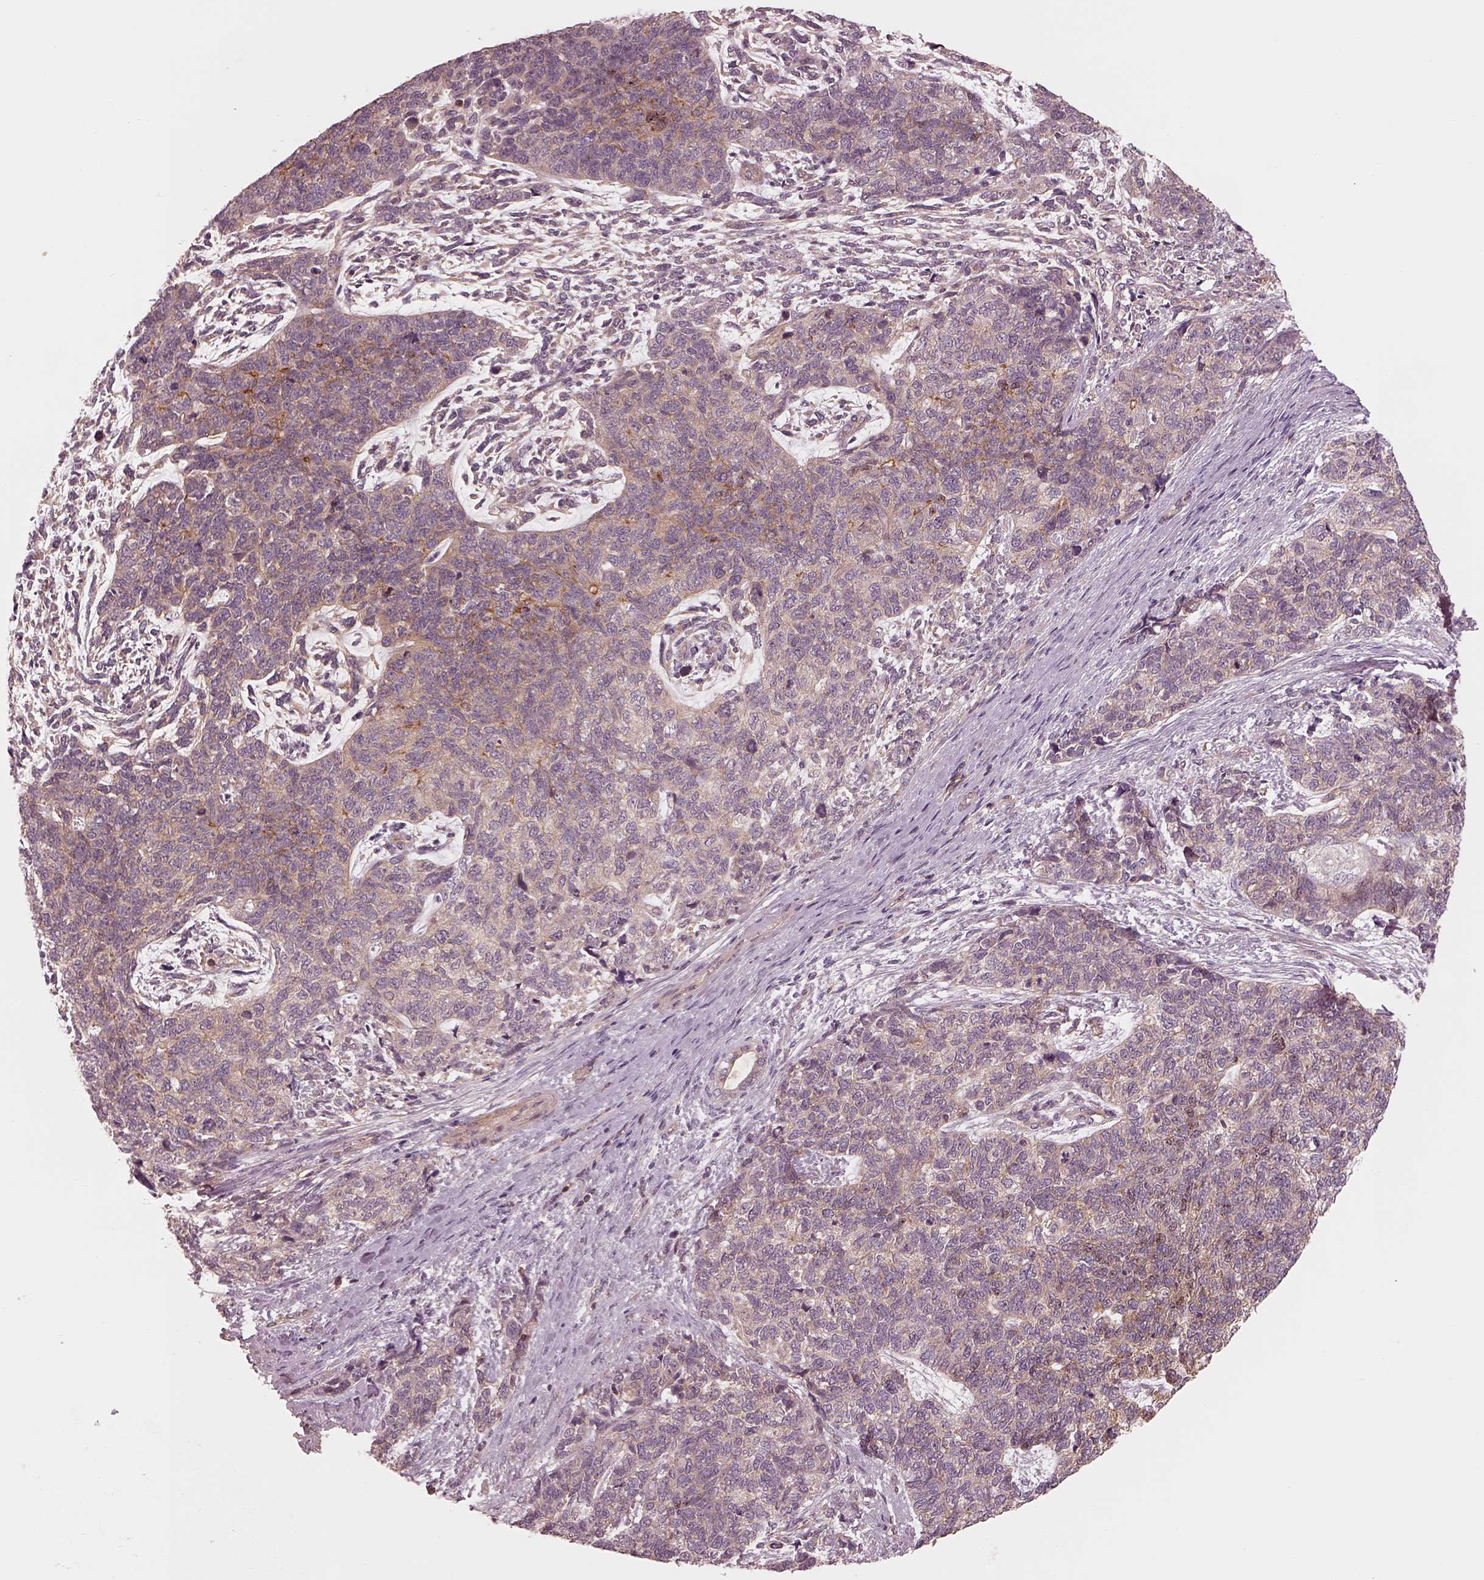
{"staining": {"intensity": "negative", "quantity": "none", "location": "none"}, "tissue": "cervical cancer", "cell_type": "Tumor cells", "image_type": "cancer", "snomed": [{"axis": "morphology", "description": "Squamous cell carcinoma, NOS"}, {"axis": "topography", "description": "Cervix"}], "caption": "Cervical squamous cell carcinoma was stained to show a protein in brown. There is no significant positivity in tumor cells.", "gene": "FAM107B", "patient": {"sex": "female", "age": 63}}